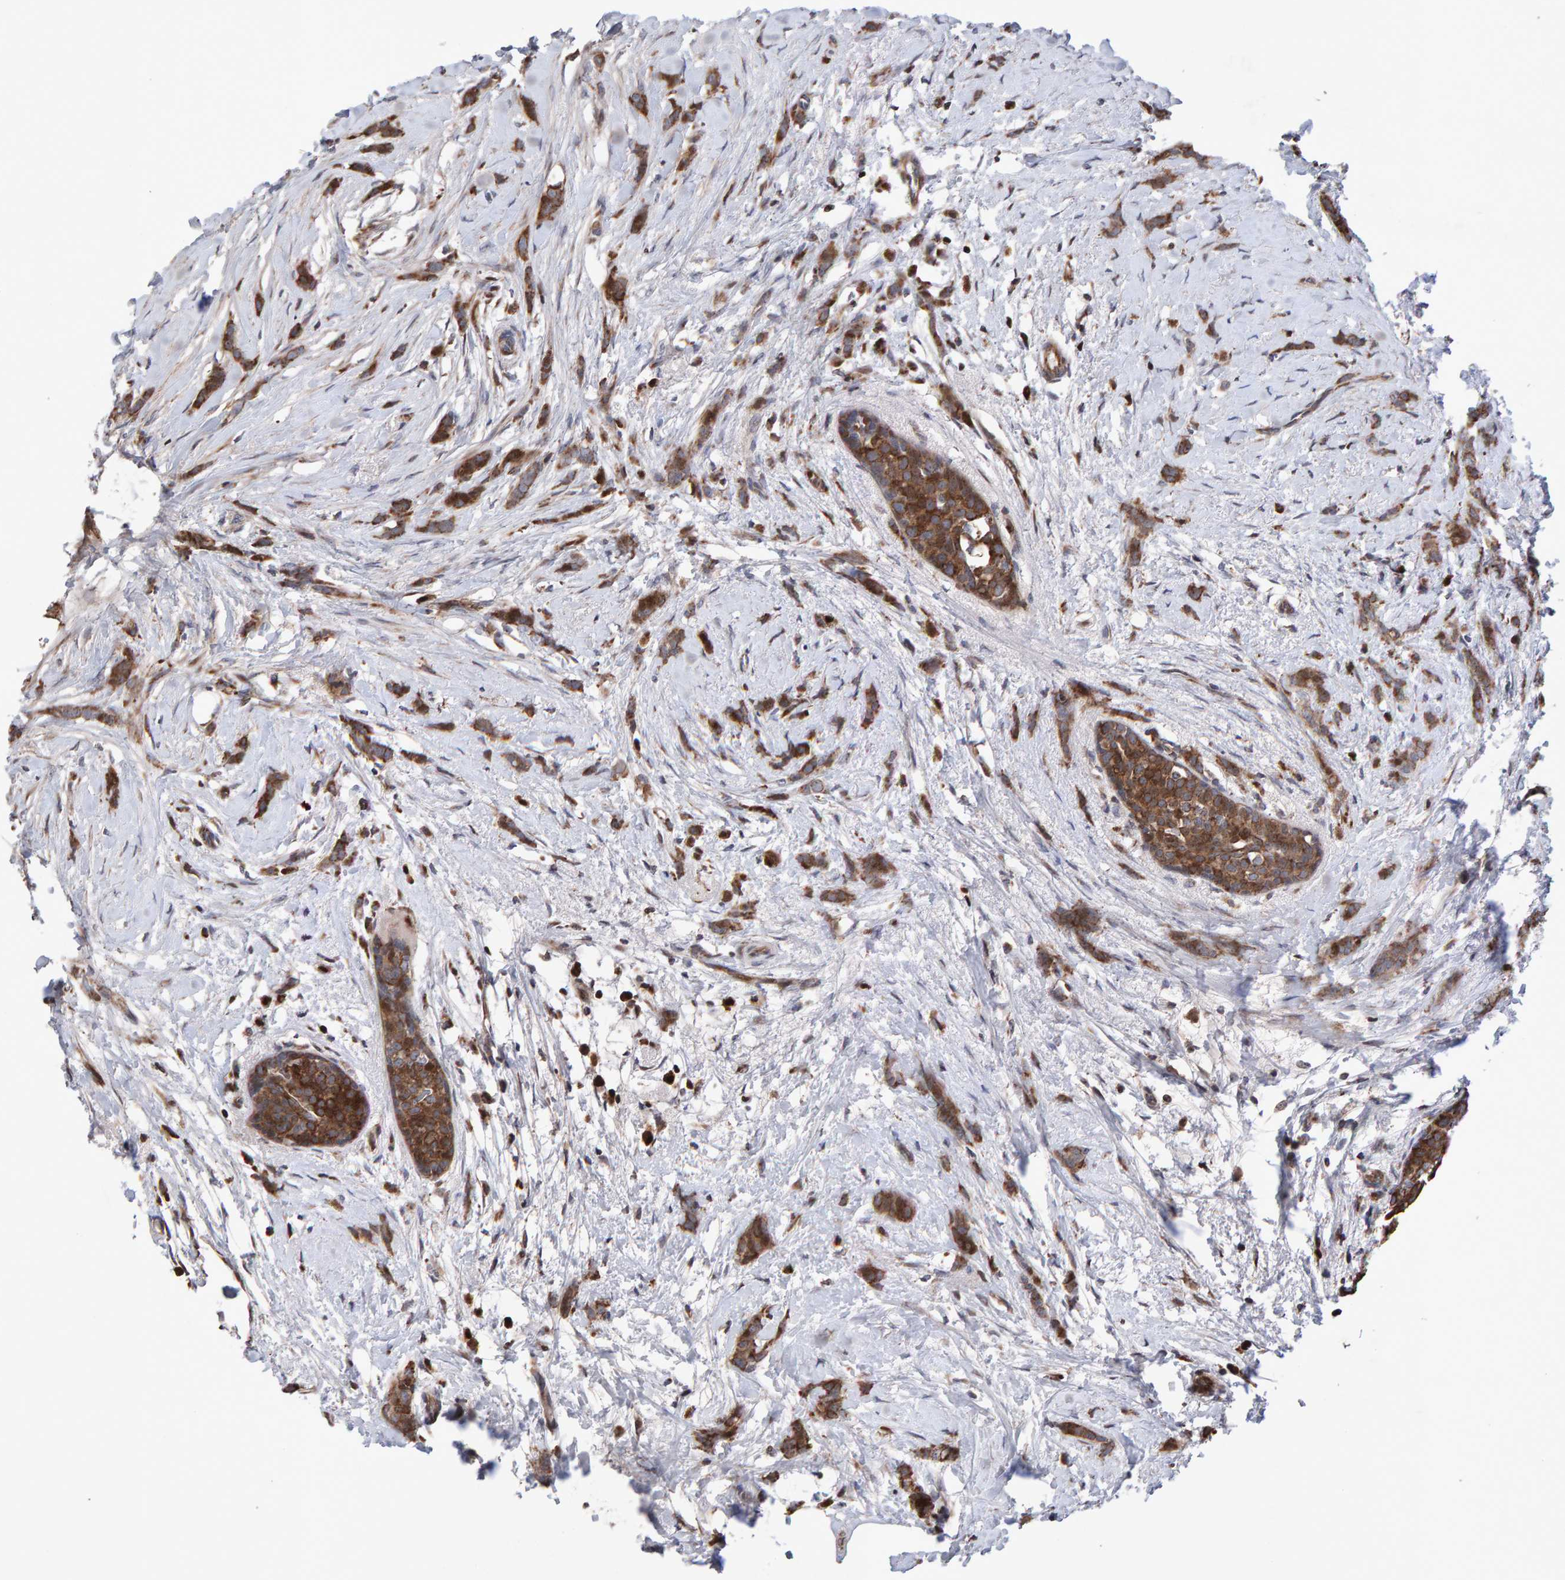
{"staining": {"intensity": "moderate", "quantity": ">75%", "location": "cytoplasmic/membranous"}, "tissue": "breast cancer", "cell_type": "Tumor cells", "image_type": "cancer", "snomed": [{"axis": "morphology", "description": "Lobular carcinoma, in situ"}, {"axis": "morphology", "description": "Lobular carcinoma"}, {"axis": "topography", "description": "Breast"}], "caption": "Moderate cytoplasmic/membranous expression for a protein is seen in about >75% of tumor cells of lobular carcinoma (breast) using immunohistochemistry.", "gene": "PECR", "patient": {"sex": "female", "age": 41}}